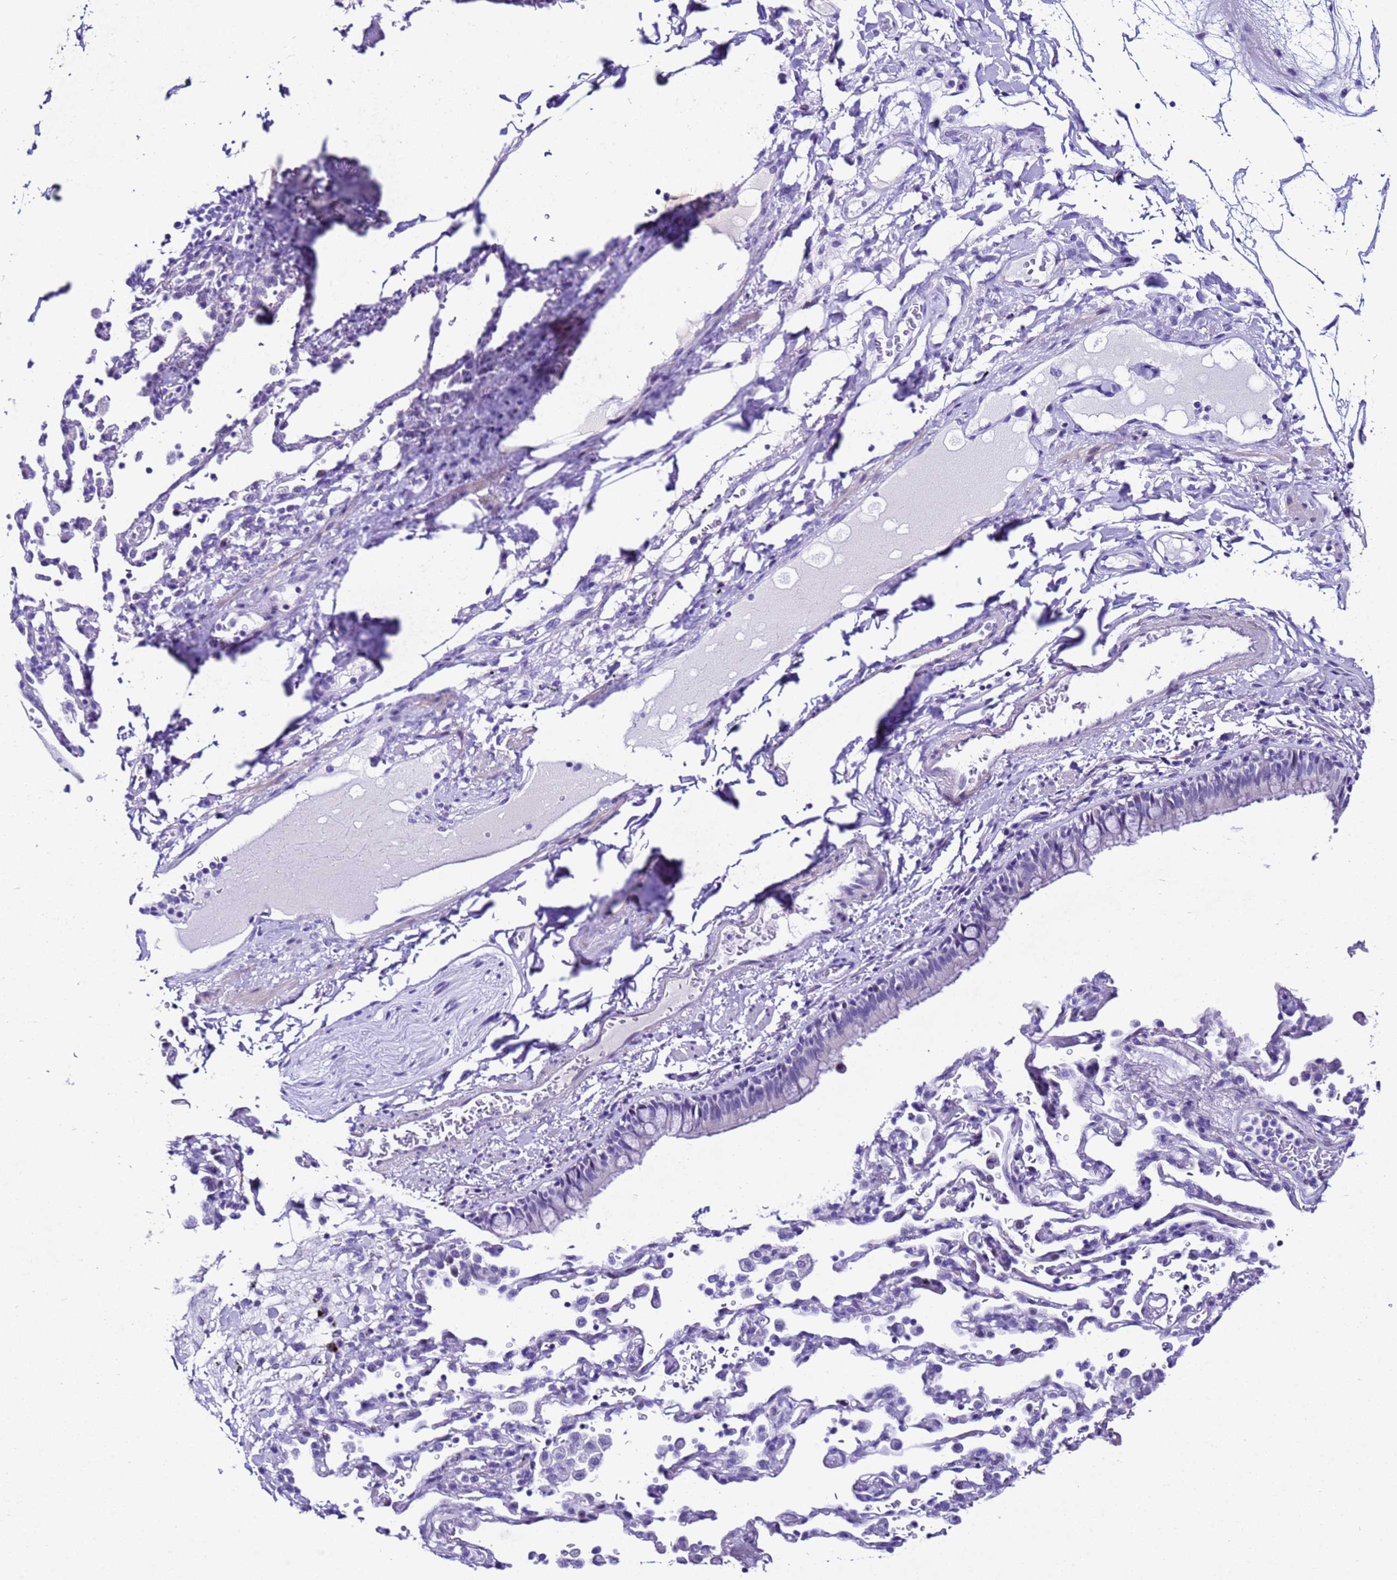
{"staining": {"intensity": "negative", "quantity": "none", "location": "none"}, "tissue": "nasopharynx", "cell_type": "Respiratory epithelial cells", "image_type": "normal", "snomed": [{"axis": "morphology", "description": "Normal tissue, NOS"}, {"axis": "topography", "description": "Nasopharynx"}], "caption": "This is an immunohistochemistry (IHC) photomicrograph of unremarkable nasopharynx. There is no staining in respiratory epithelial cells.", "gene": "ZNF417", "patient": {"sex": "male", "age": 64}}